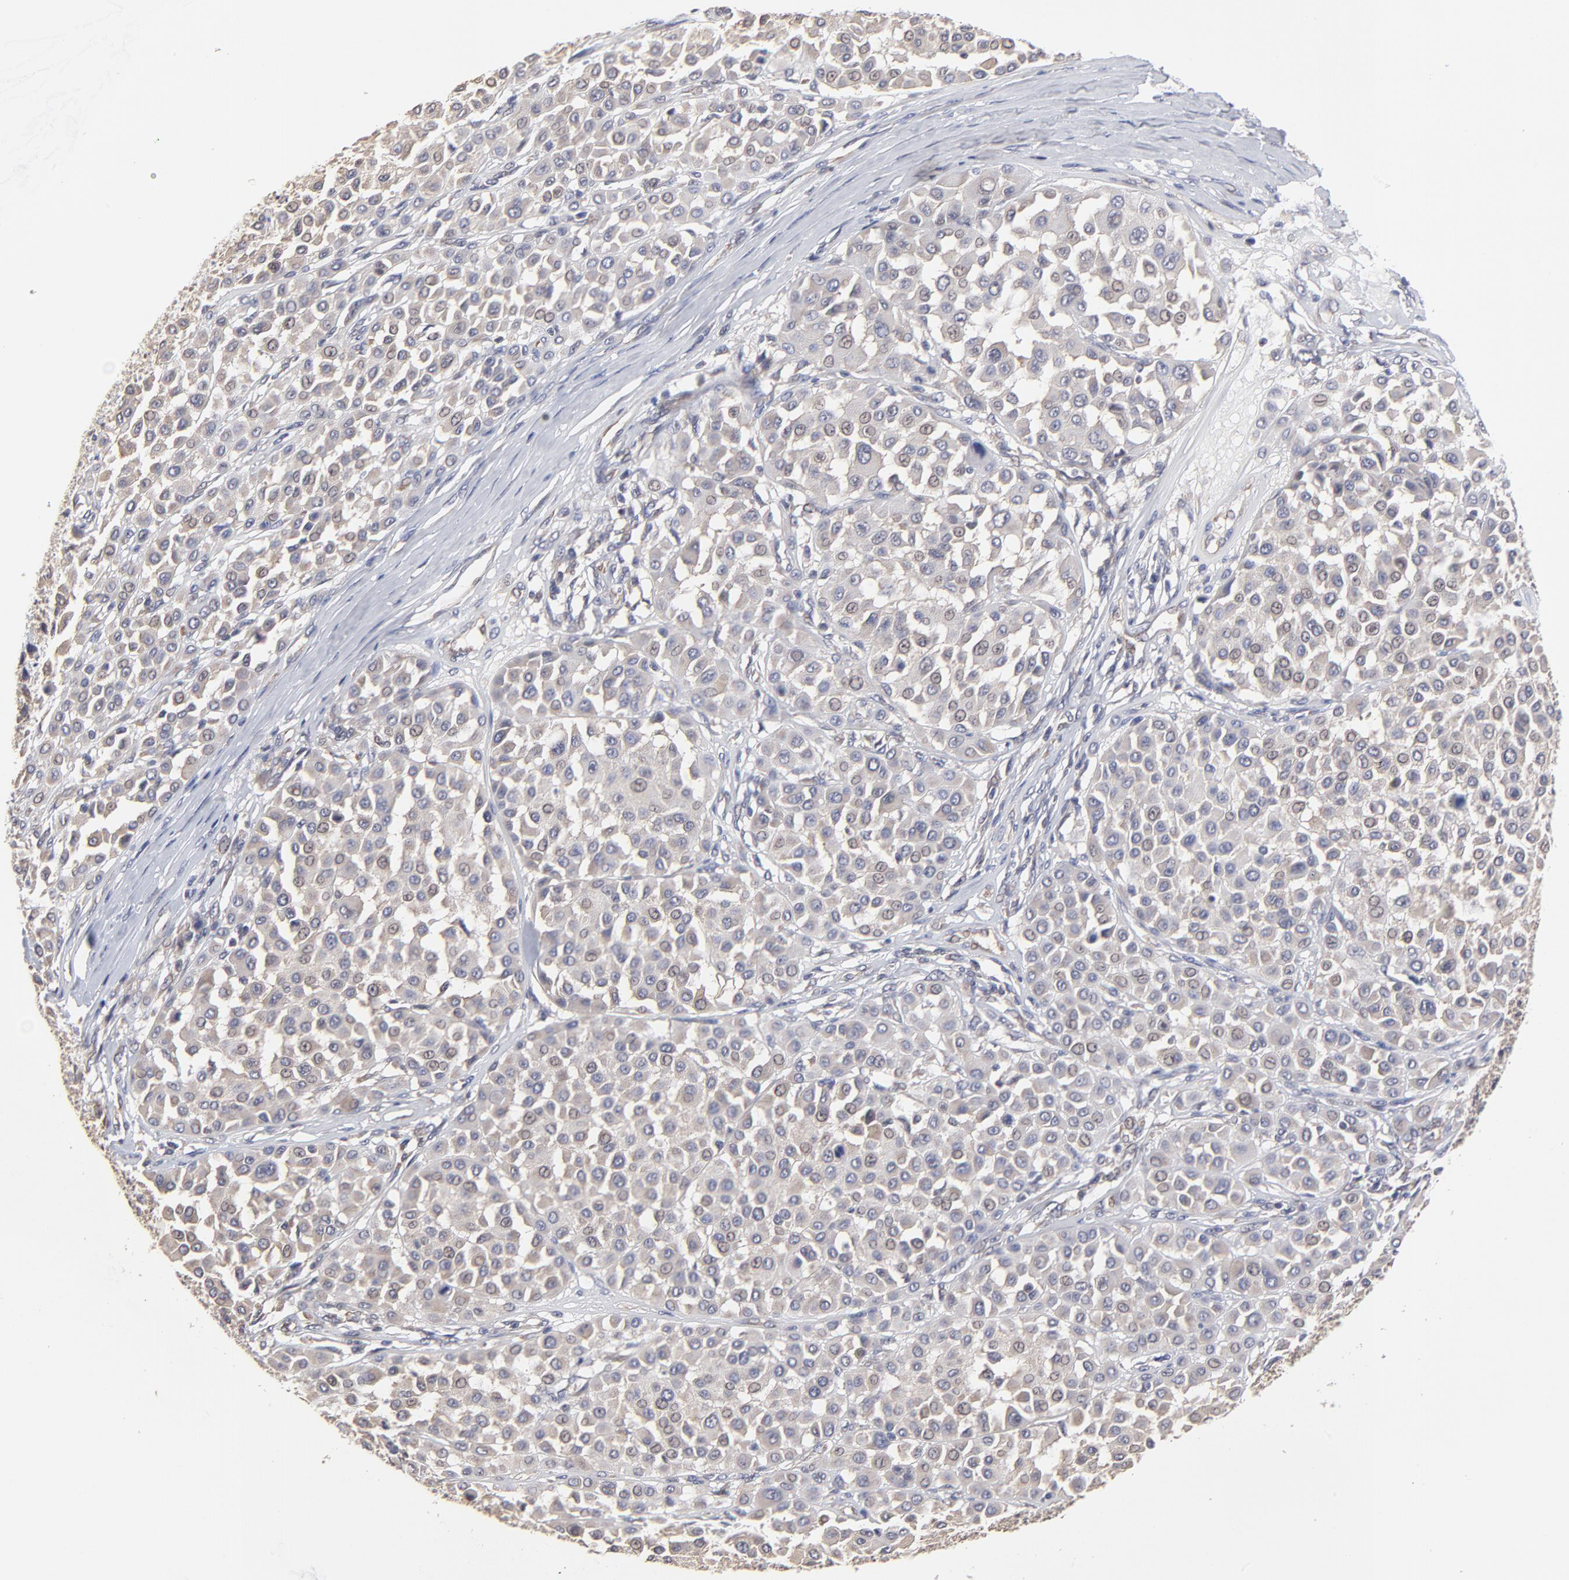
{"staining": {"intensity": "weak", "quantity": ">75%", "location": "cytoplasmic/membranous"}, "tissue": "melanoma", "cell_type": "Tumor cells", "image_type": "cancer", "snomed": [{"axis": "morphology", "description": "Malignant melanoma, Metastatic site"}, {"axis": "topography", "description": "Soft tissue"}], "caption": "Melanoma stained with a protein marker exhibits weak staining in tumor cells.", "gene": "ZNF157", "patient": {"sex": "male", "age": 41}}